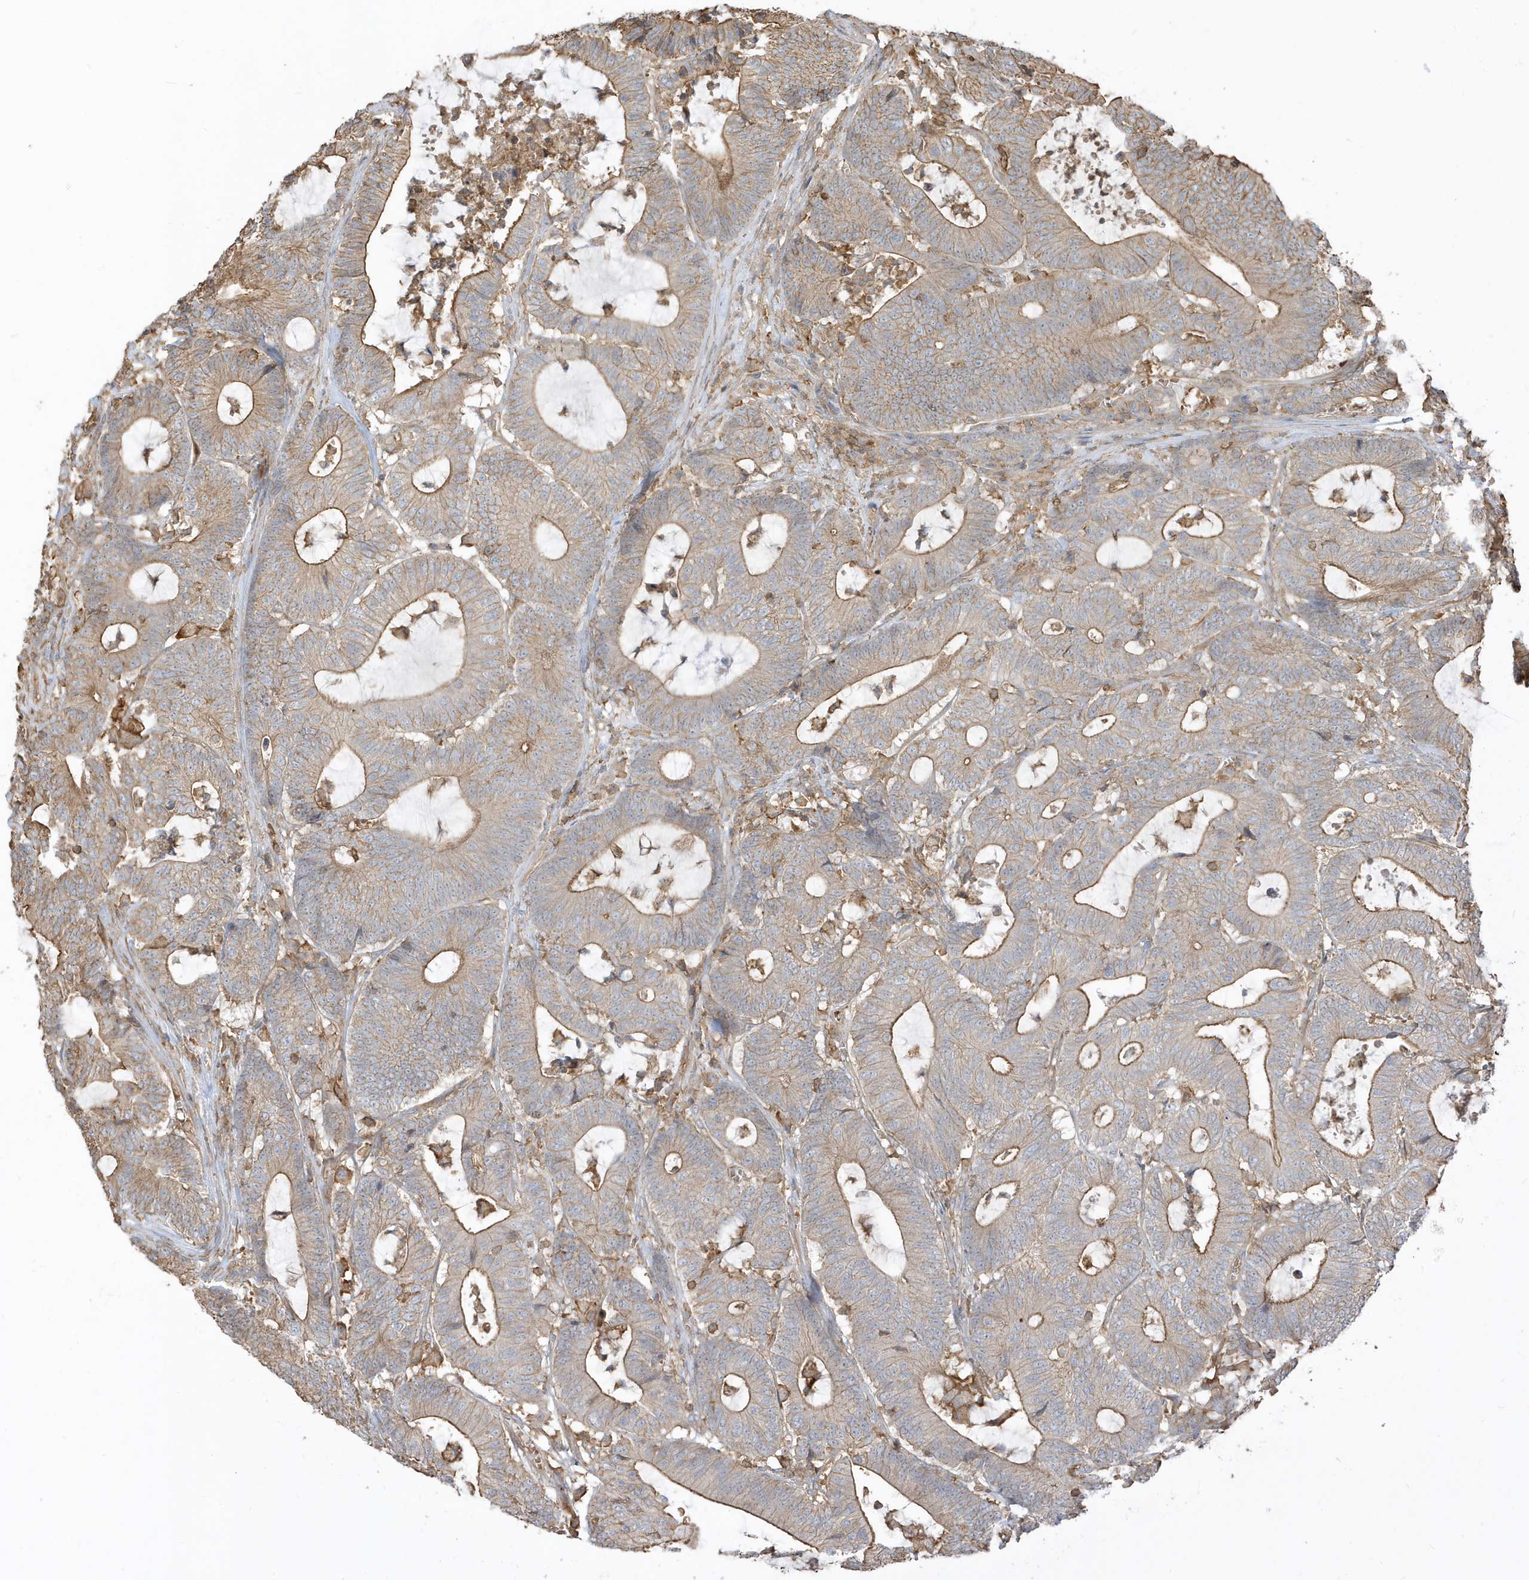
{"staining": {"intensity": "moderate", "quantity": ">75%", "location": "cytoplasmic/membranous"}, "tissue": "colorectal cancer", "cell_type": "Tumor cells", "image_type": "cancer", "snomed": [{"axis": "morphology", "description": "Adenocarcinoma, NOS"}, {"axis": "topography", "description": "Colon"}], "caption": "Moderate cytoplasmic/membranous expression is present in about >75% of tumor cells in colorectal cancer (adenocarcinoma).", "gene": "ZBTB8A", "patient": {"sex": "female", "age": 84}}